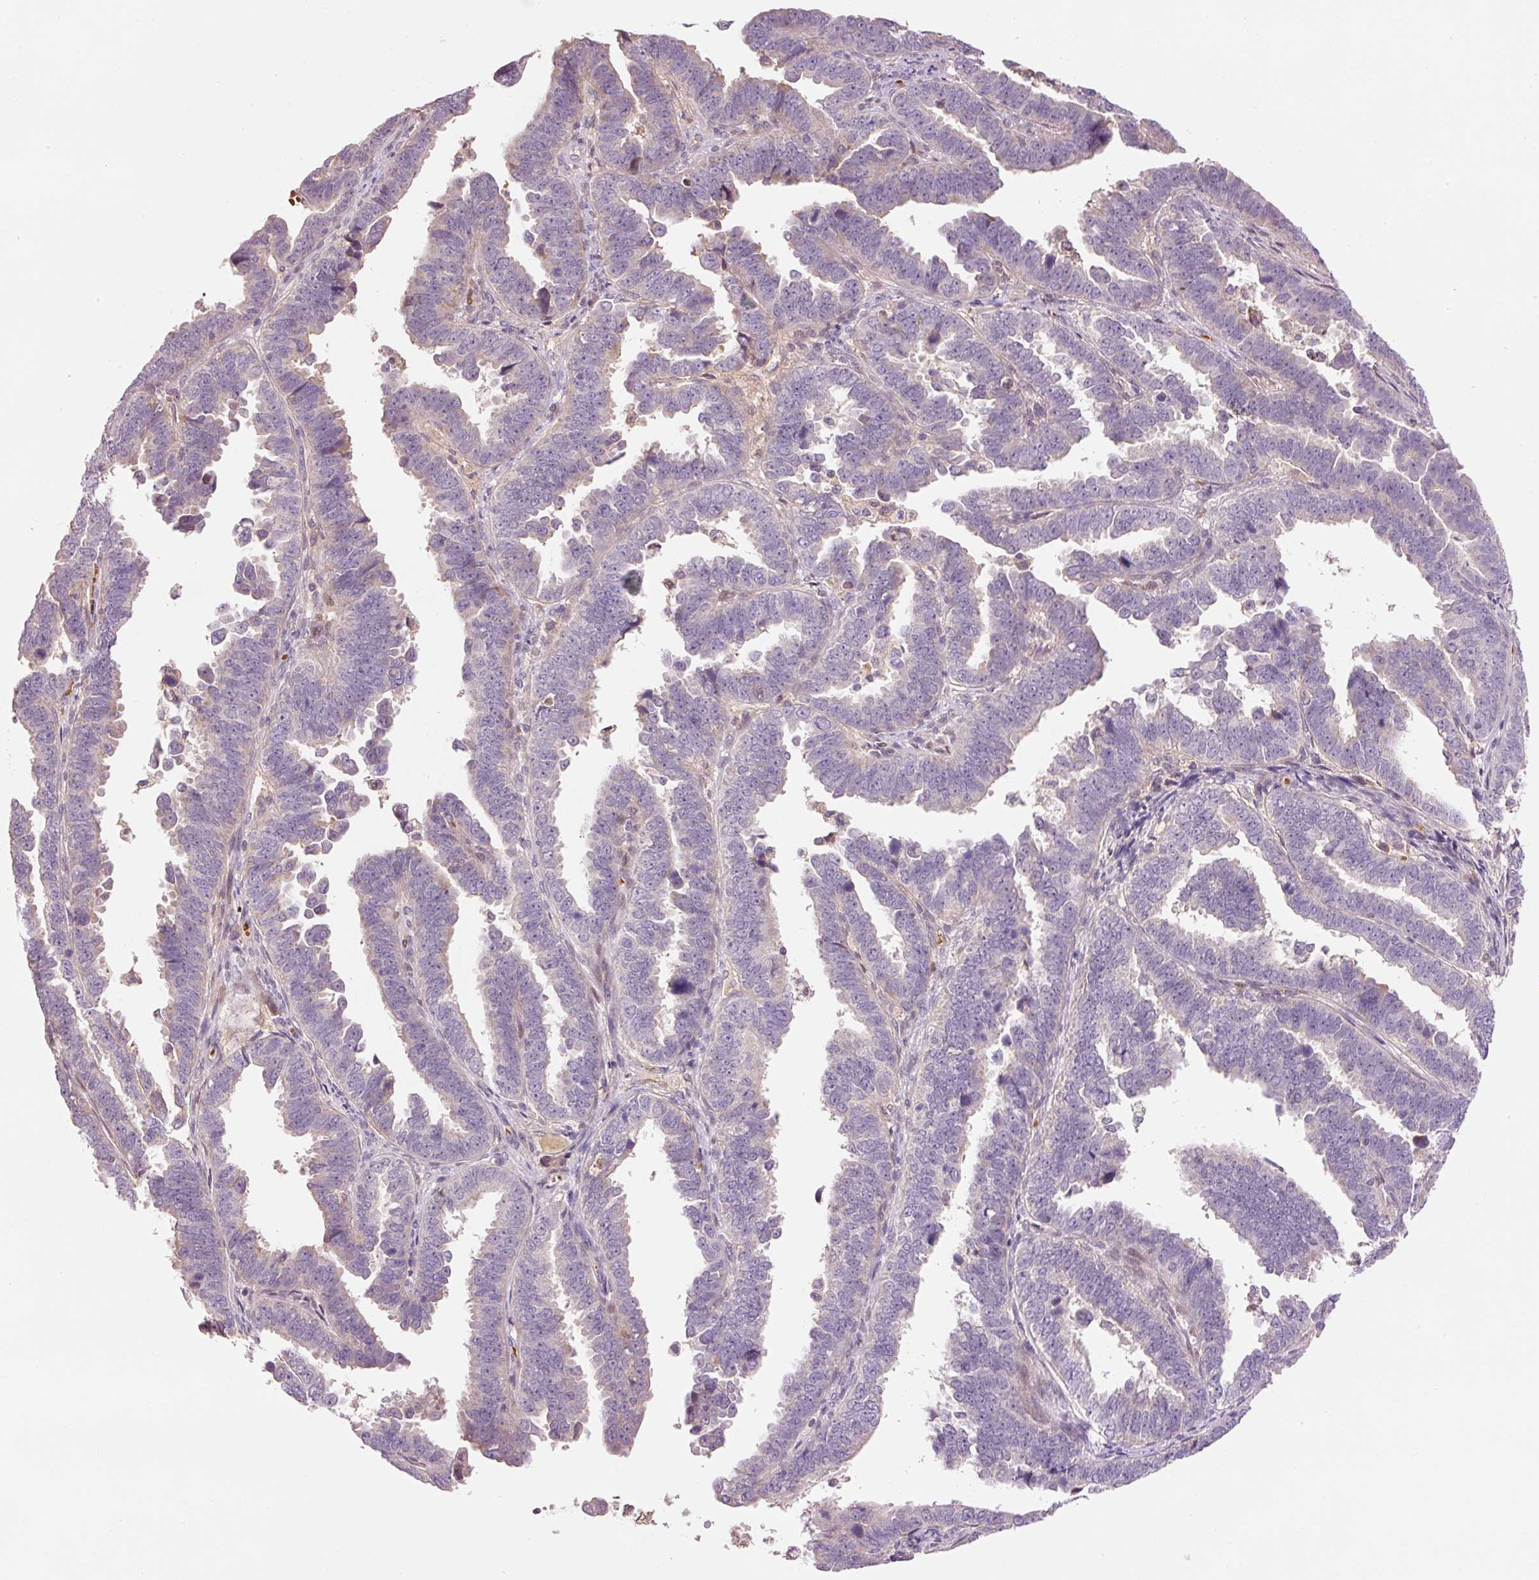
{"staining": {"intensity": "weak", "quantity": "<25%", "location": "cytoplasmic/membranous"}, "tissue": "endometrial cancer", "cell_type": "Tumor cells", "image_type": "cancer", "snomed": [{"axis": "morphology", "description": "Adenocarcinoma, NOS"}, {"axis": "topography", "description": "Endometrium"}], "caption": "Immunohistochemical staining of human adenocarcinoma (endometrial) demonstrates no significant positivity in tumor cells.", "gene": "CMTM8", "patient": {"sex": "female", "age": 75}}